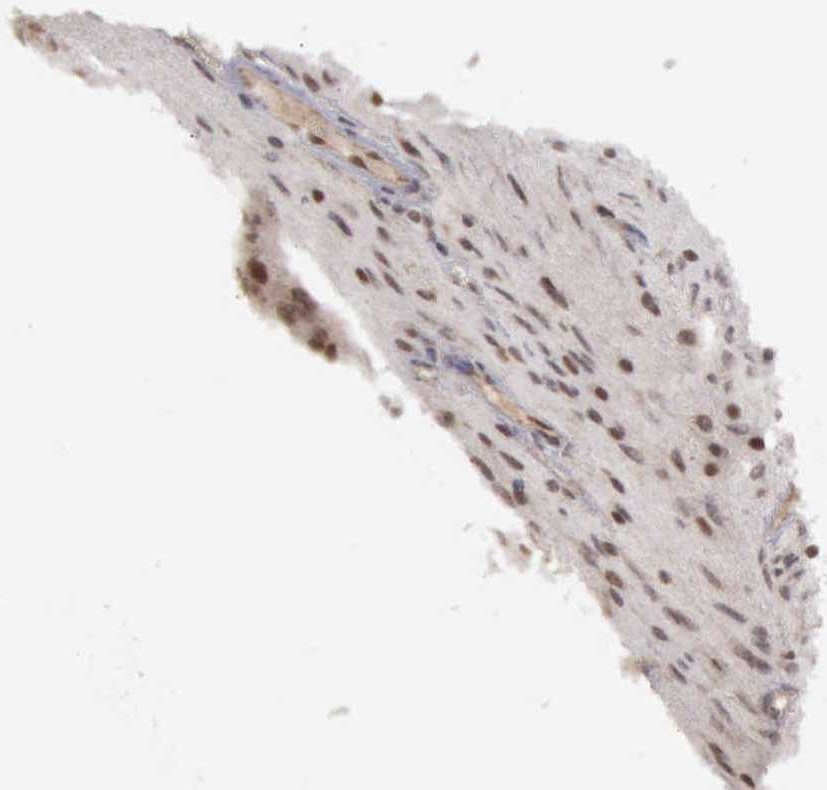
{"staining": {"intensity": "weak", "quantity": "25%-75%", "location": "nuclear"}, "tissue": "glioma", "cell_type": "Tumor cells", "image_type": "cancer", "snomed": [{"axis": "morphology", "description": "Glioma, malignant, Low grade"}, {"axis": "topography", "description": "Brain"}], "caption": "Glioma stained with a protein marker exhibits weak staining in tumor cells.", "gene": "CDKN2A", "patient": {"sex": "female", "age": 15}}